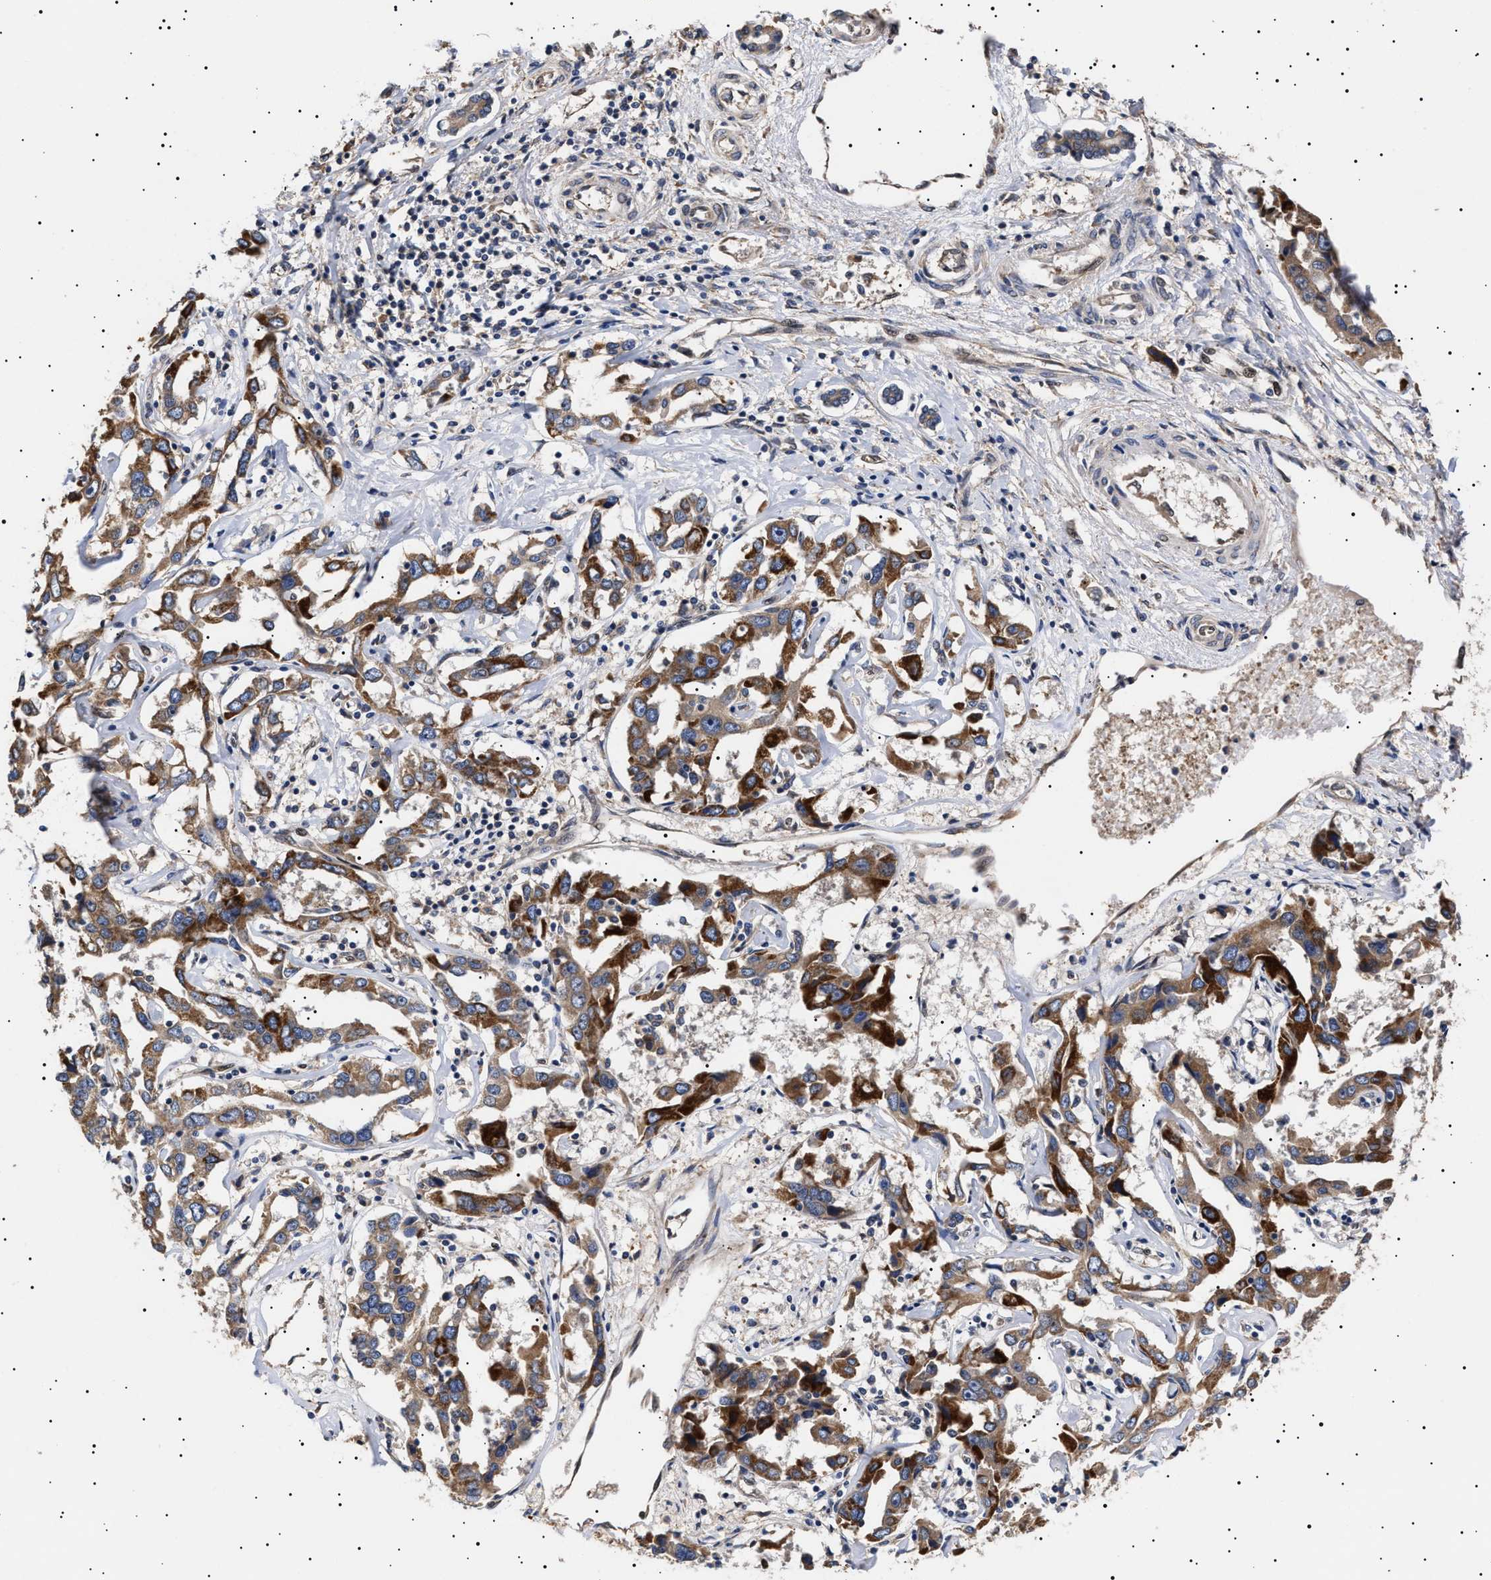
{"staining": {"intensity": "moderate", "quantity": ">75%", "location": "cytoplasmic/membranous"}, "tissue": "liver cancer", "cell_type": "Tumor cells", "image_type": "cancer", "snomed": [{"axis": "morphology", "description": "Cholangiocarcinoma"}, {"axis": "topography", "description": "Liver"}], "caption": "Human liver cholangiocarcinoma stained for a protein (brown) reveals moderate cytoplasmic/membranous positive staining in about >75% of tumor cells.", "gene": "KRBA1", "patient": {"sex": "male", "age": 59}}